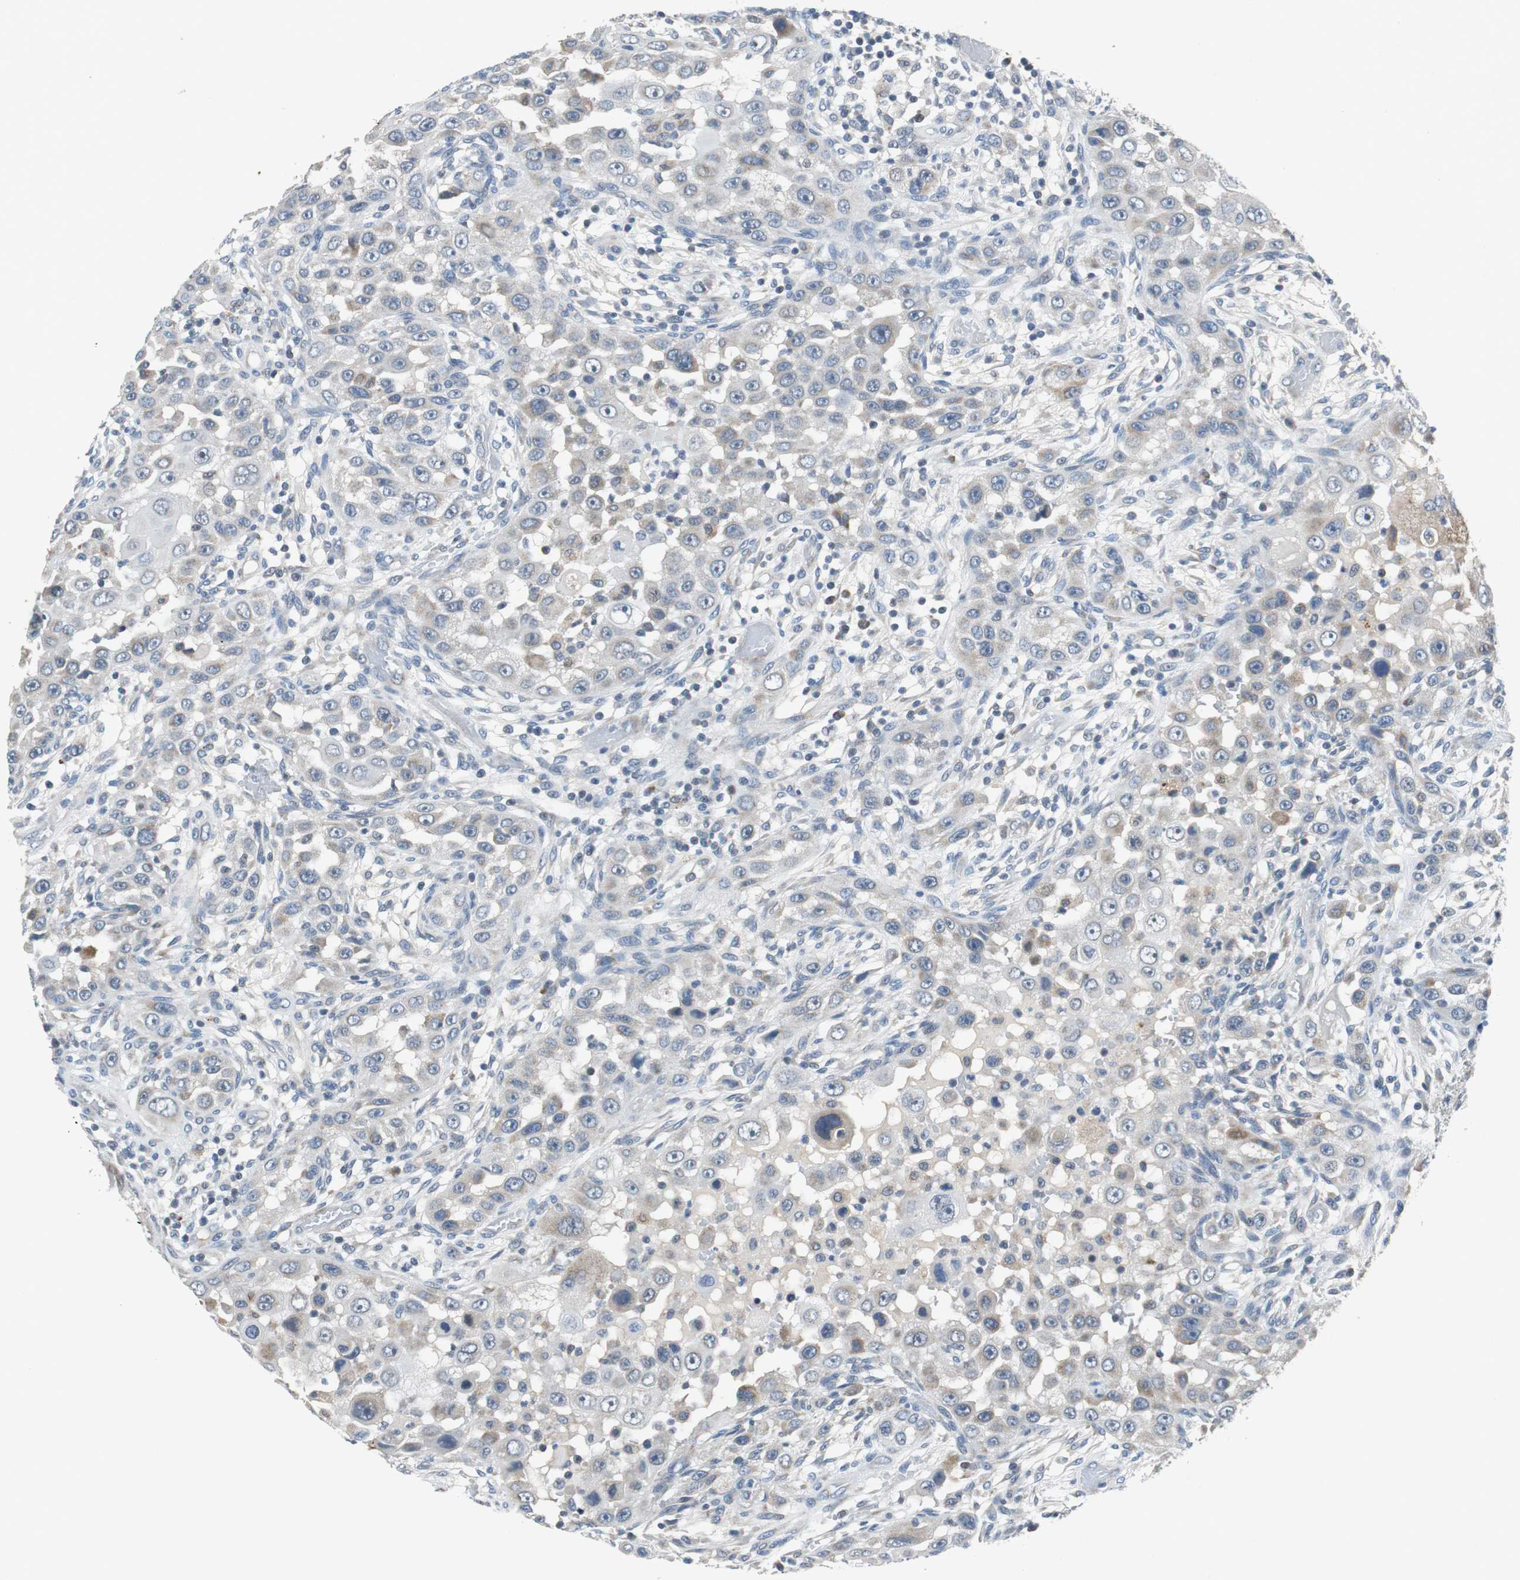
{"staining": {"intensity": "weak", "quantity": "<25%", "location": "cytoplasmic/membranous"}, "tissue": "head and neck cancer", "cell_type": "Tumor cells", "image_type": "cancer", "snomed": [{"axis": "morphology", "description": "Carcinoma, NOS"}, {"axis": "topography", "description": "Head-Neck"}], "caption": "Immunohistochemical staining of head and neck carcinoma exhibits no significant positivity in tumor cells. (DAB (3,3'-diaminobenzidine) IHC with hematoxylin counter stain).", "gene": "NLGN1", "patient": {"sex": "male", "age": 87}}